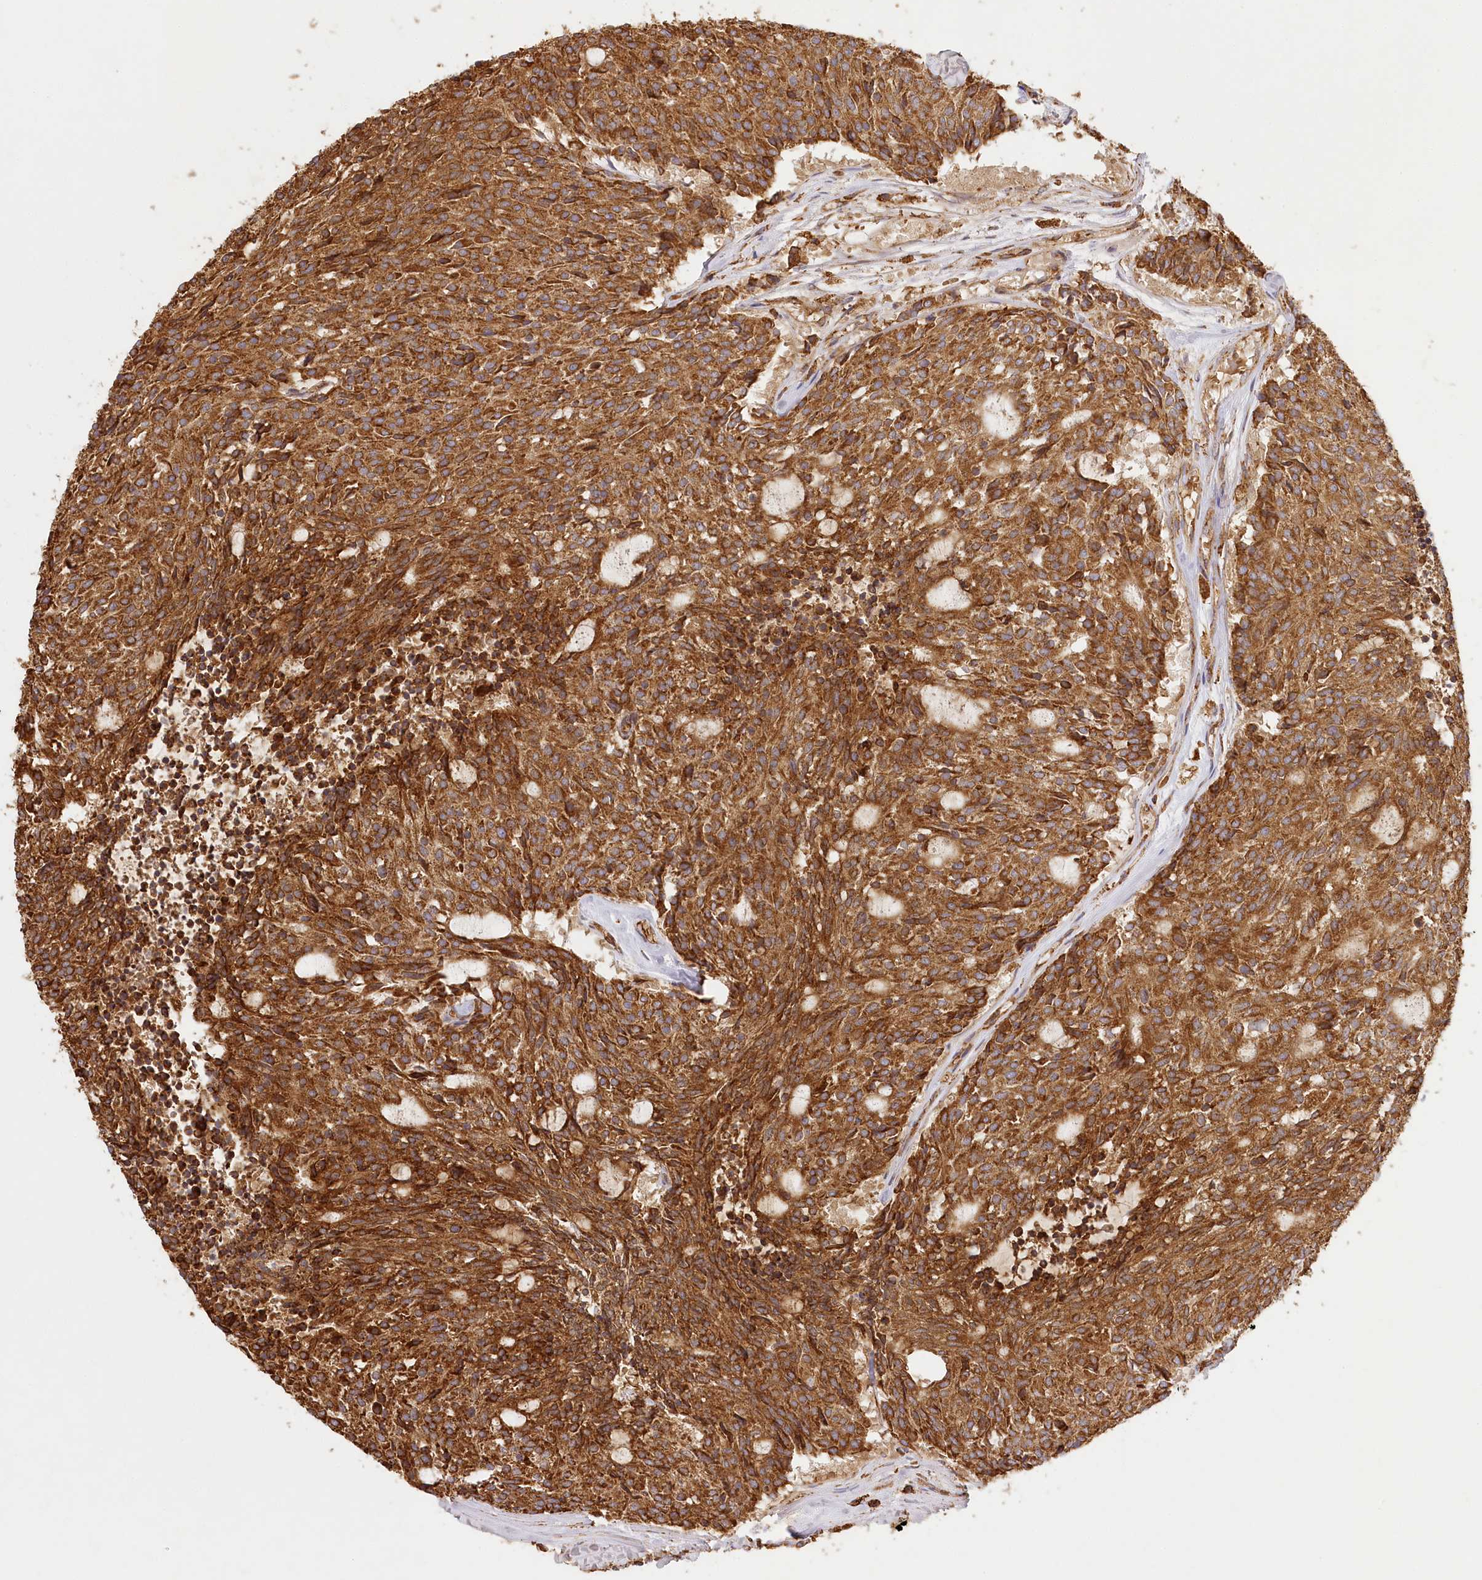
{"staining": {"intensity": "strong", "quantity": ">75%", "location": "cytoplasmic/membranous"}, "tissue": "carcinoid", "cell_type": "Tumor cells", "image_type": "cancer", "snomed": [{"axis": "morphology", "description": "Carcinoid, malignant, NOS"}, {"axis": "topography", "description": "Pancreas"}], "caption": "The micrograph displays immunohistochemical staining of carcinoid. There is strong cytoplasmic/membranous positivity is appreciated in about >75% of tumor cells. The protein of interest is shown in brown color, while the nuclei are stained blue.", "gene": "ACAP2", "patient": {"sex": "female", "age": 54}}